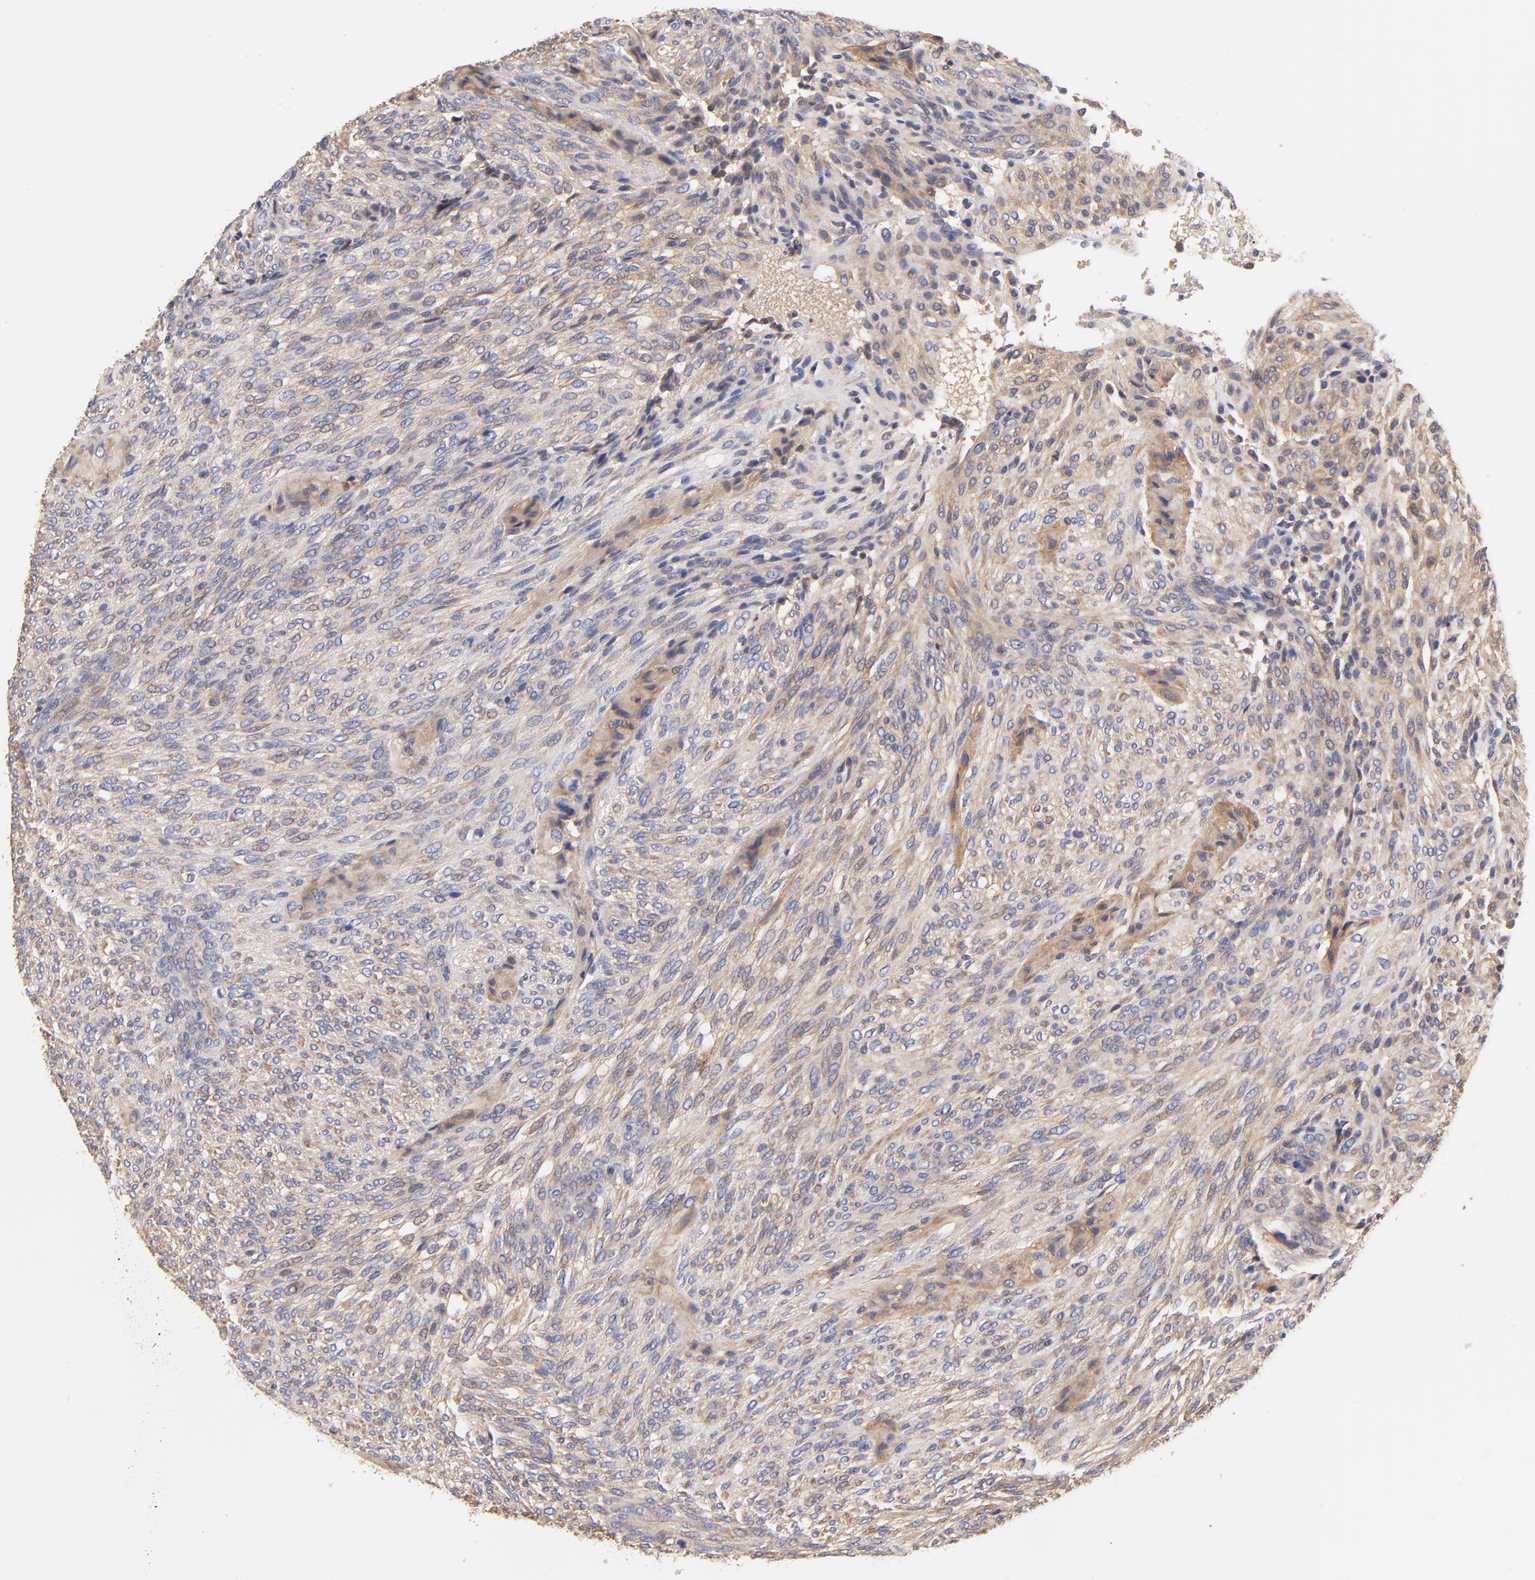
{"staining": {"intensity": "weak", "quantity": ">75%", "location": "cytoplasmic/membranous"}, "tissue": "glioma", "cell_type": "Tumor cells", "image_type": "cancer", "snomed": [{"axis": "morphology", "description": "Glioma, malignant, High grade"}, {"axis": "topography", "description": "Cerebral cortex"}], "caption": "Immunohistochemistry micrograph of malignant glioma (high-grade) stained for a protein (brown), which reveals low levels of weak cytoplasmic/membranous positivity in about >75% of tumor cells.", "gene": "PTK7", "patient": {"sex": "female", "age": 55}}